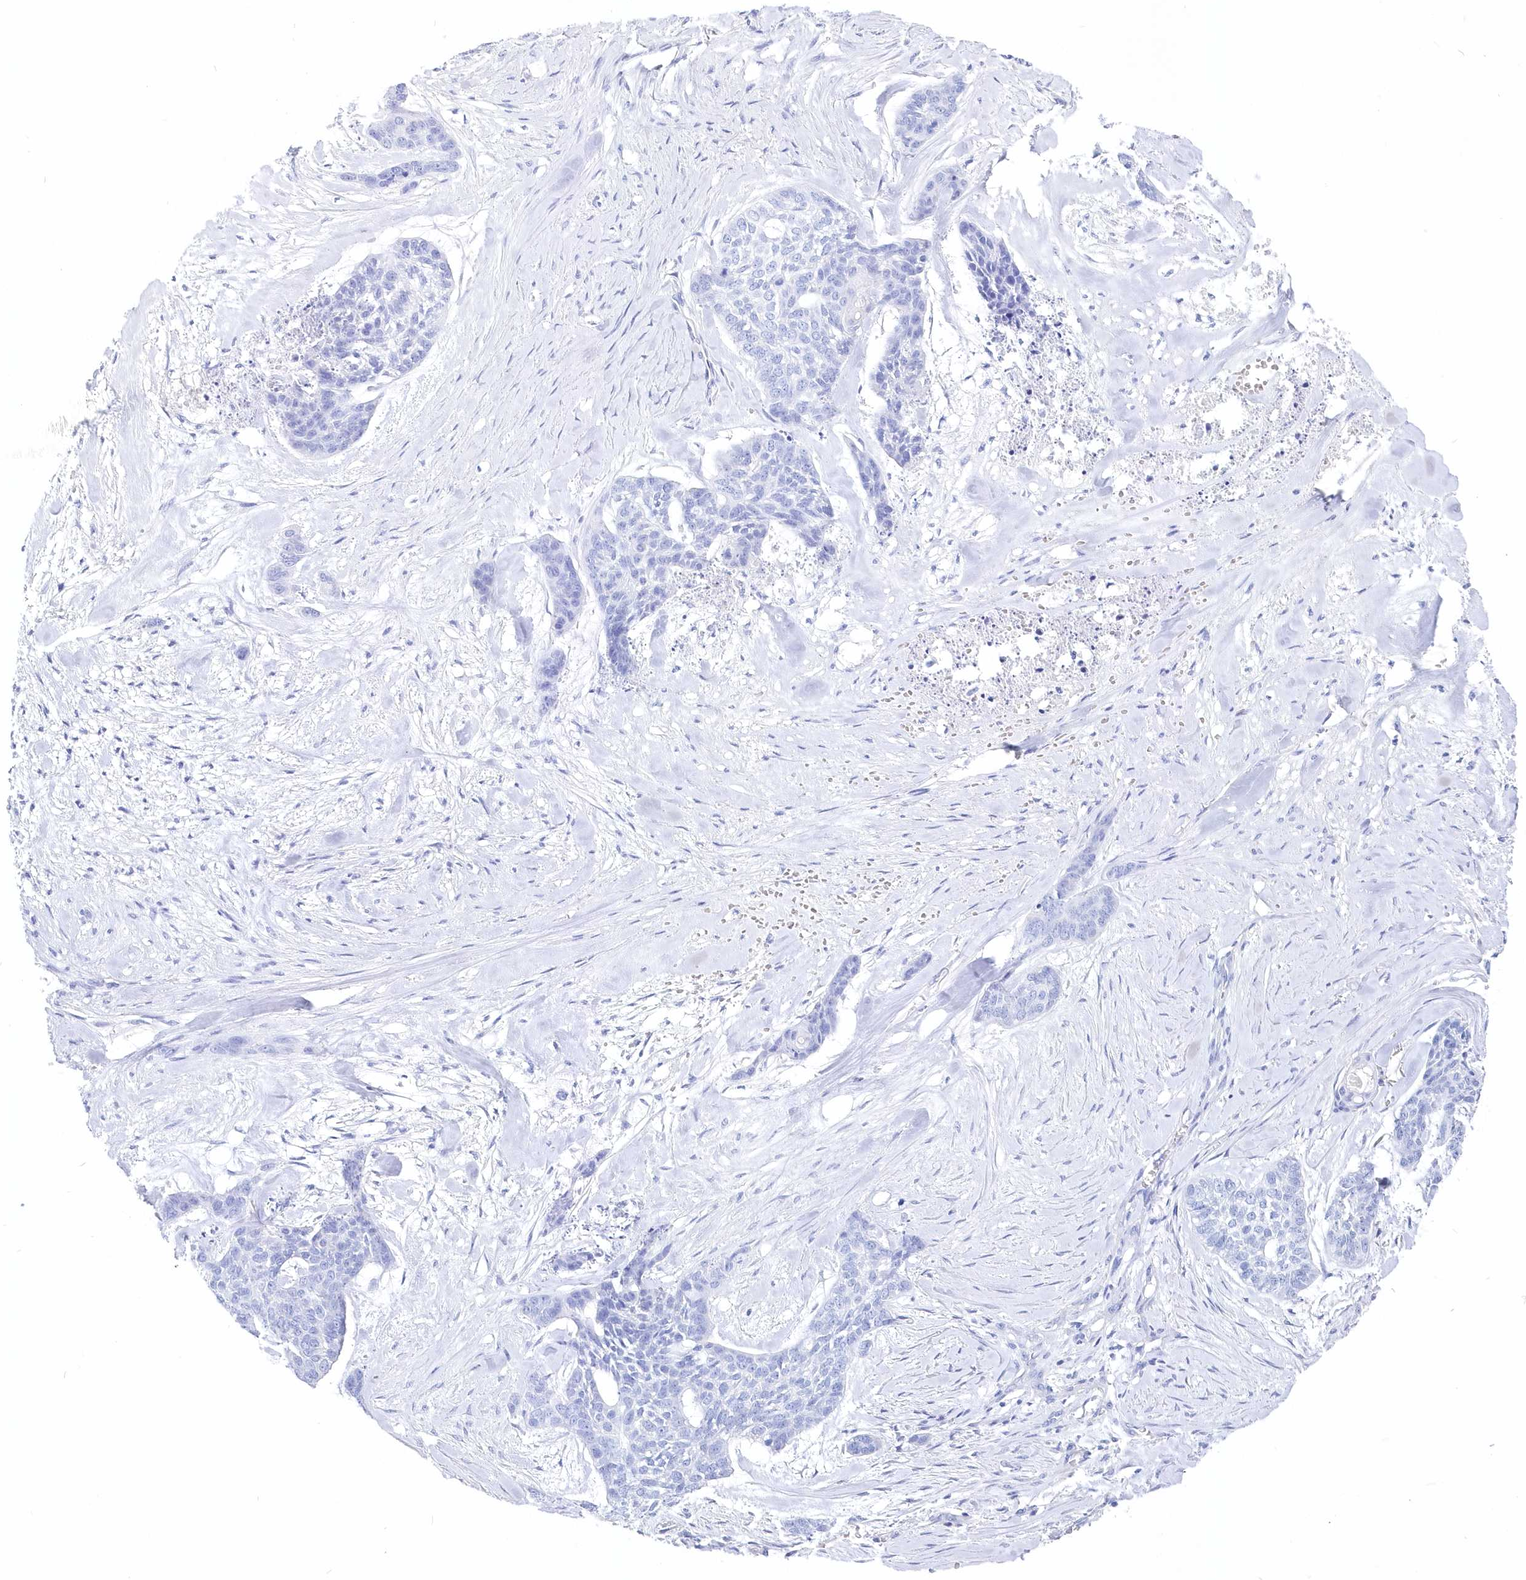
{"staining": {"intensity": "negative", "quantity": "none", "location": "none"}, "tissue": "skin cancer", "cell_type": "Tumor cells", "image_type": "cancer", "snomed": [{"axis": "morphology", "description": "Basal cell carcinoma"}, {"axis": "topography", "description": "Skin"}], "caption": "The immunohistochemistry (IHC) micrograph has no significant positivity in tumor cells of basal cell carcinoma (skin) tissue. (Immunohistochemistry (ihc), brightfield microscopy, high magnification).", "gene": "CSNK1G2", "patient": {"sex": "female", "age": 64}}